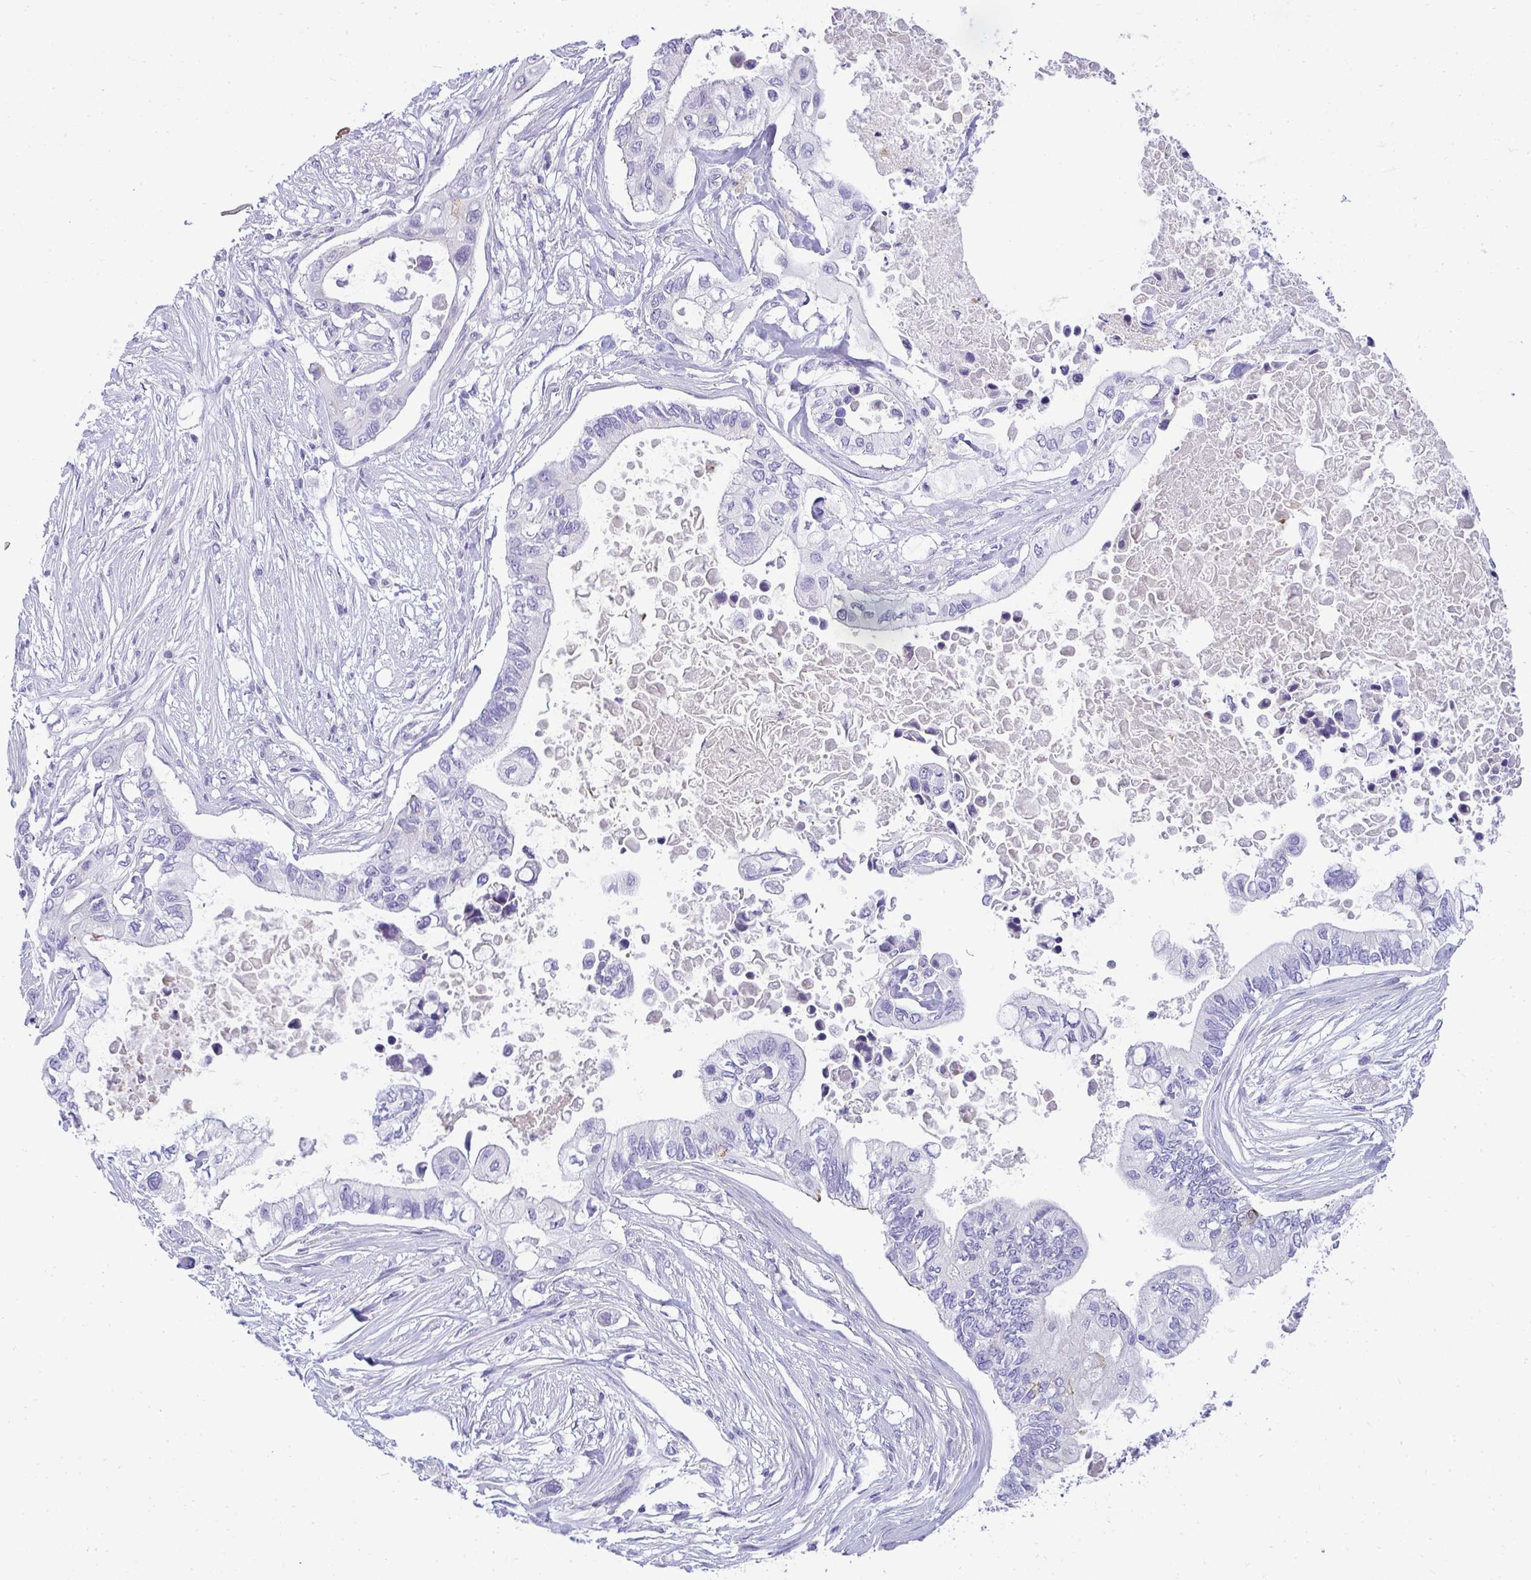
{"staining": {"intensity": "negative", "quantity": "none", "location": "none"}, "tissue": "pancreatic cancer", "cell_type": "Tumor cells", "image_type": "cancer", "snomed": [{"axis": "morphology", "description": "Adenocarcinoma, NOS"}, {"axis": "topography", "description": "Pancreas"}], "caption": "DAB immunohistochemical staining of human adenocarcinoma (pancreatic) reveals no significant staining in tumor cells. Brightfield microscopy of immunohistochemistry stained with DAB (3,3'-diaminobenzidine) (brown) and hematoxylin (blue), captured at high magnification.", "gene": "AK5", "patient": {"sex": "female", "age": 63}}